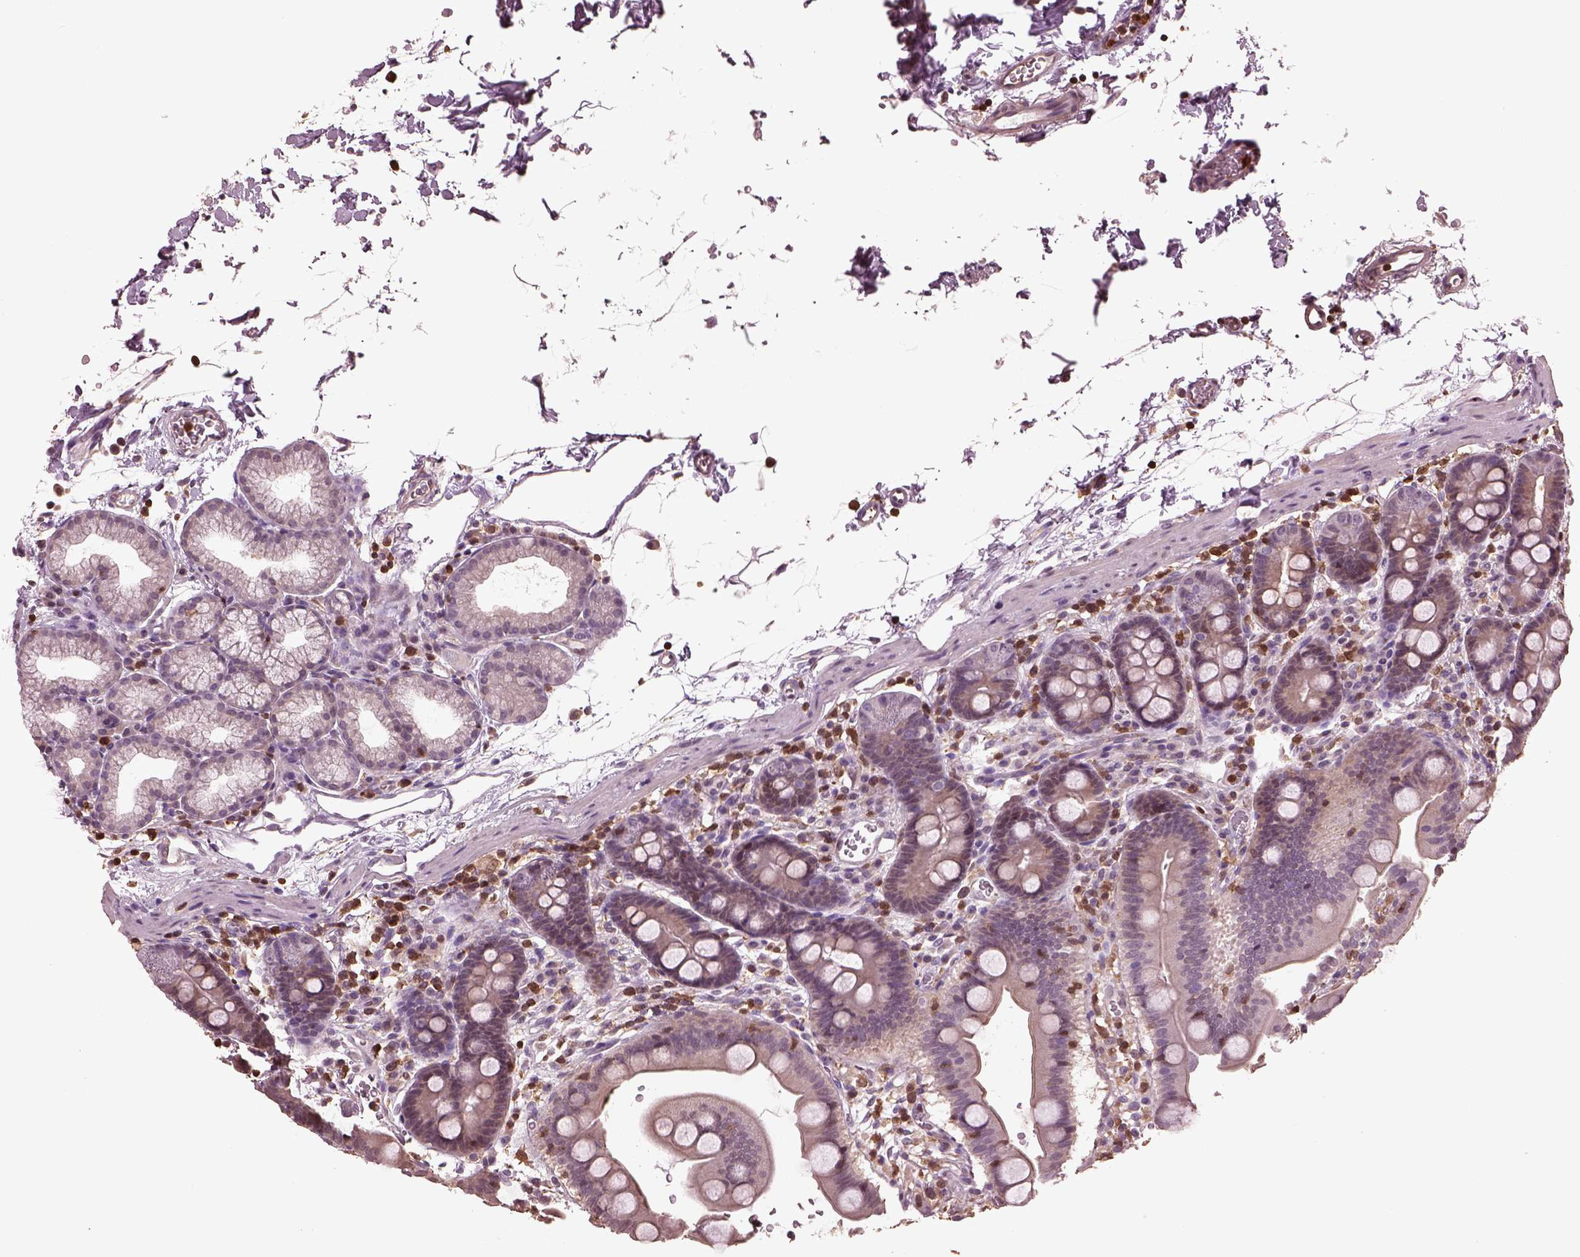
{"staining": {"intensity": "negative", "quantity": "none", "location": "none"}, "tissue": "duodenum", "cell_type": "Glandular cells", "image_type": "normal", "snomed": [{"axis": "morphology", "description": "Normal tissue, NOS"}, {"axis": "topography", "description": "Duodenum"}], "caption": "IHC of normal duodenum reveals no expression in glandular cells.", "gene": "IL31RA", "patient": {"sex": "male", "age": 59}}